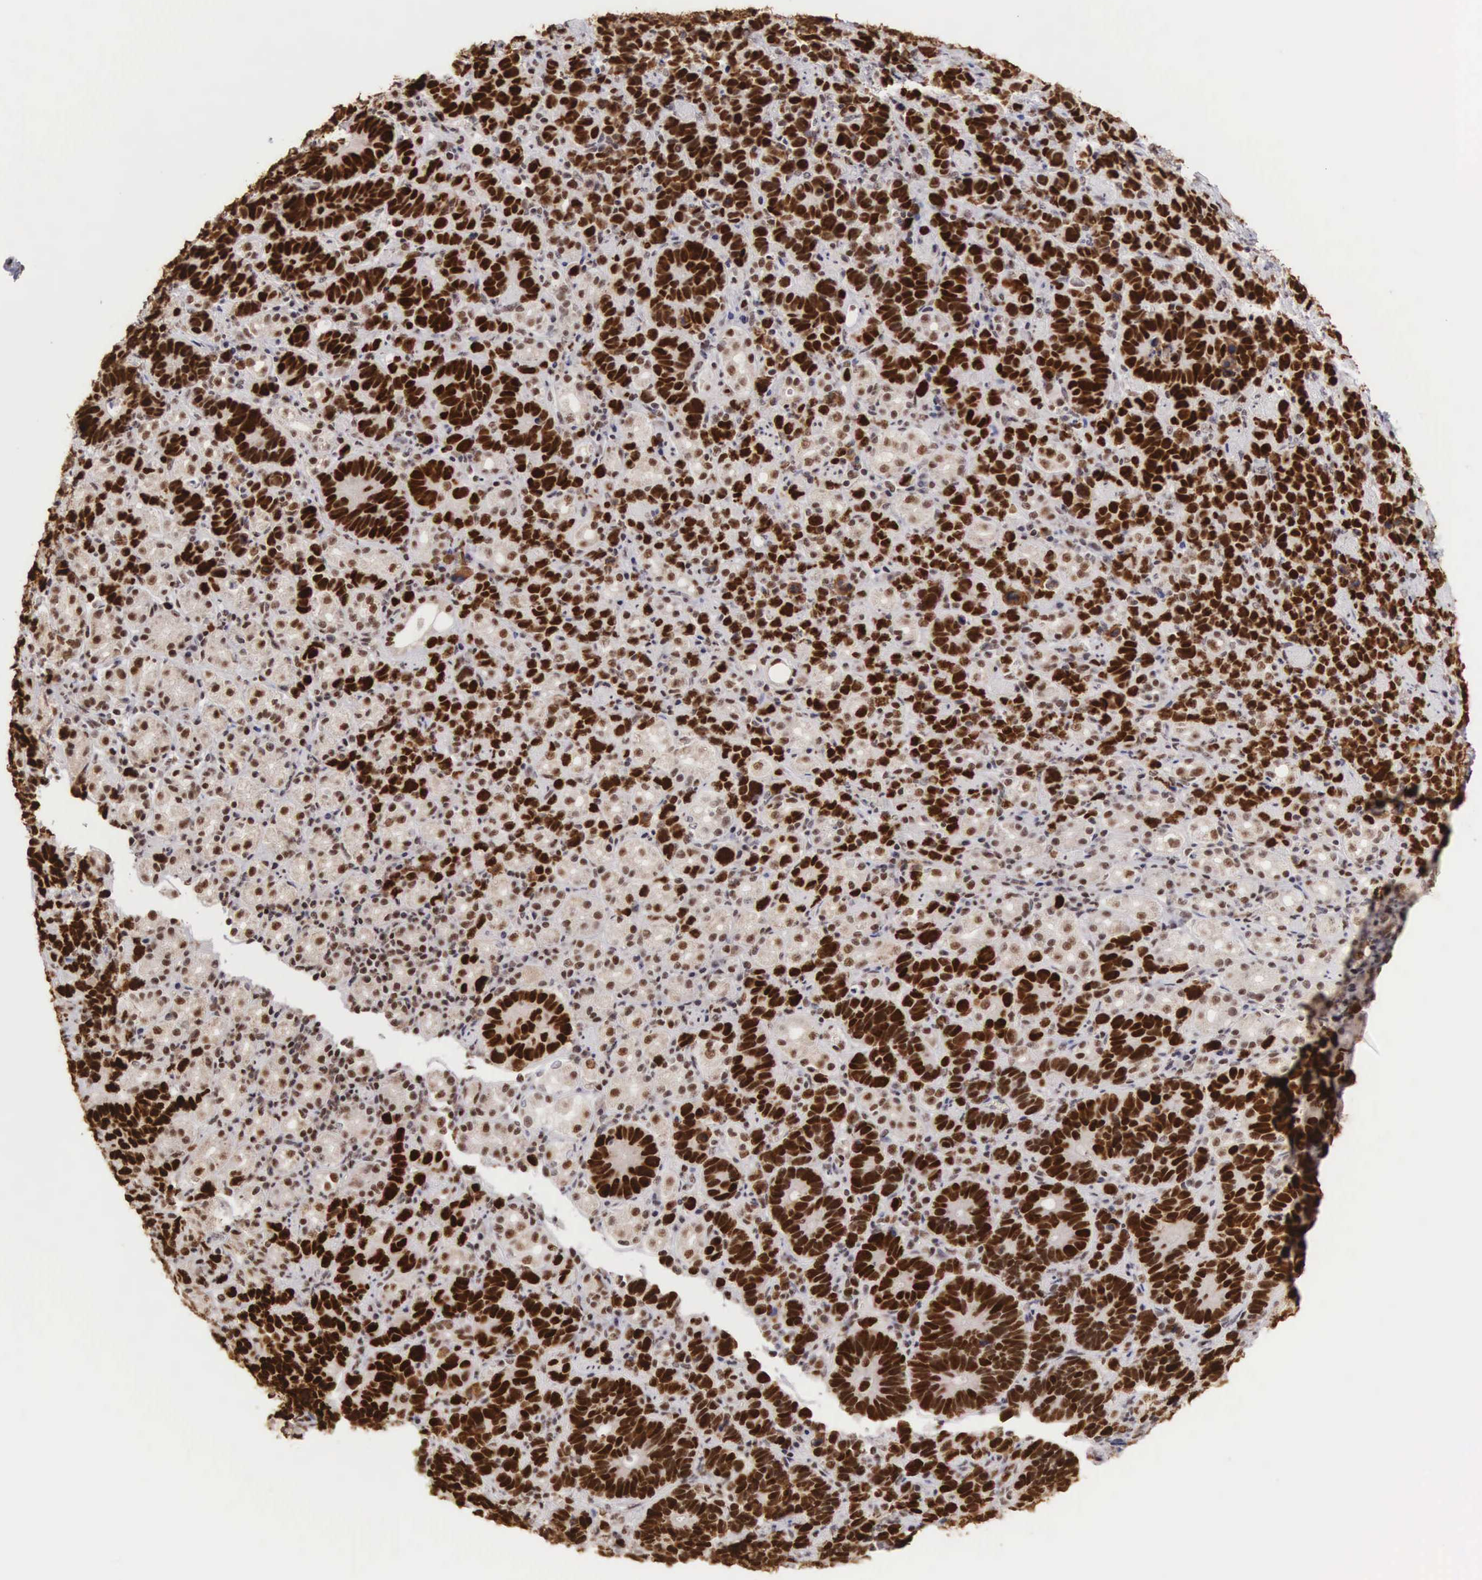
{"staining": {"intensity": "strong", "quantity": ">75%", "location": "nuclear"}, "tissue": "stomach cancer", "cell_type": "Tumor cells", "image_type": "cancer", "snomed": [{"axis": "morphology", "description": "Adenocarcinoma, NOS"}, {"axis": "topography", "description": "Stomach, upper"}], "caption": "High-power microscopy captured an immunohistochemistry (IHC) histopathology image of stomach cancer, revealing strong nuclear staining in about >75% of tumor cells. The staining was performed using DAB to visualize the protein expression in brown, while the nuclei were stained in blue with hematoxylin (Magnification: 20x).", "gene": "HTATSF1", "patient": {"sex": "male", "age": 71}}